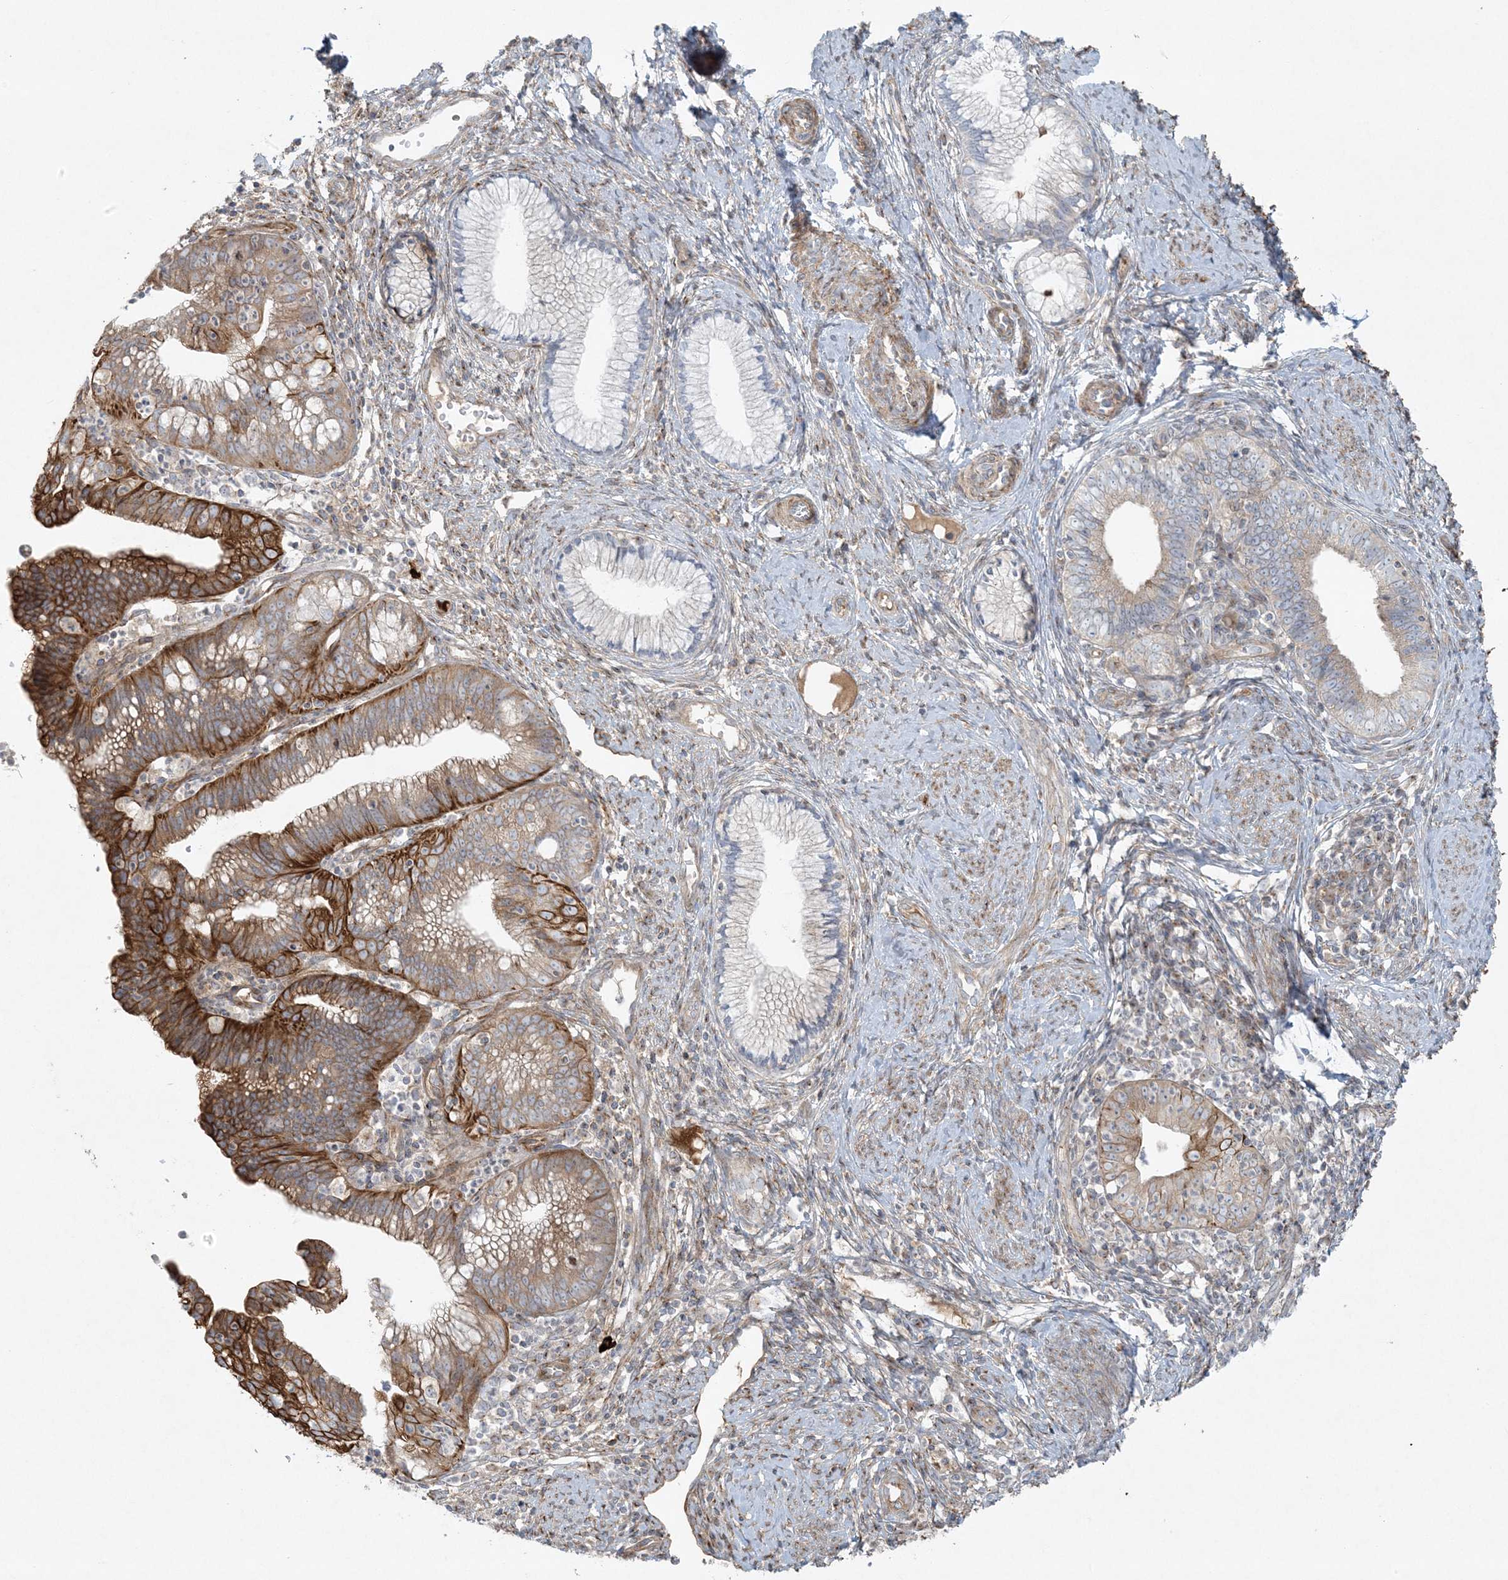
{"staining": {"intensity": "strong", "quantity": "25%-75%", "location": "cytoplasmic/membranous"}, "tissue": "cervical cancer", "cell_type": "Tumor cells", "image_type": "cancer", "snomed": [{"axis": "morphology", "description": "Adenocarcinoma, NOS"}, {"axis": "topography", "description": "Cervix"}], "caption": "The immunohistochemical stain shows strong cytoplasmic/membranous positivity in tumor cells of cervical cancer tissue.", "gene": "PIK3R4", "patient": {"sex": "female", "age": 36}}